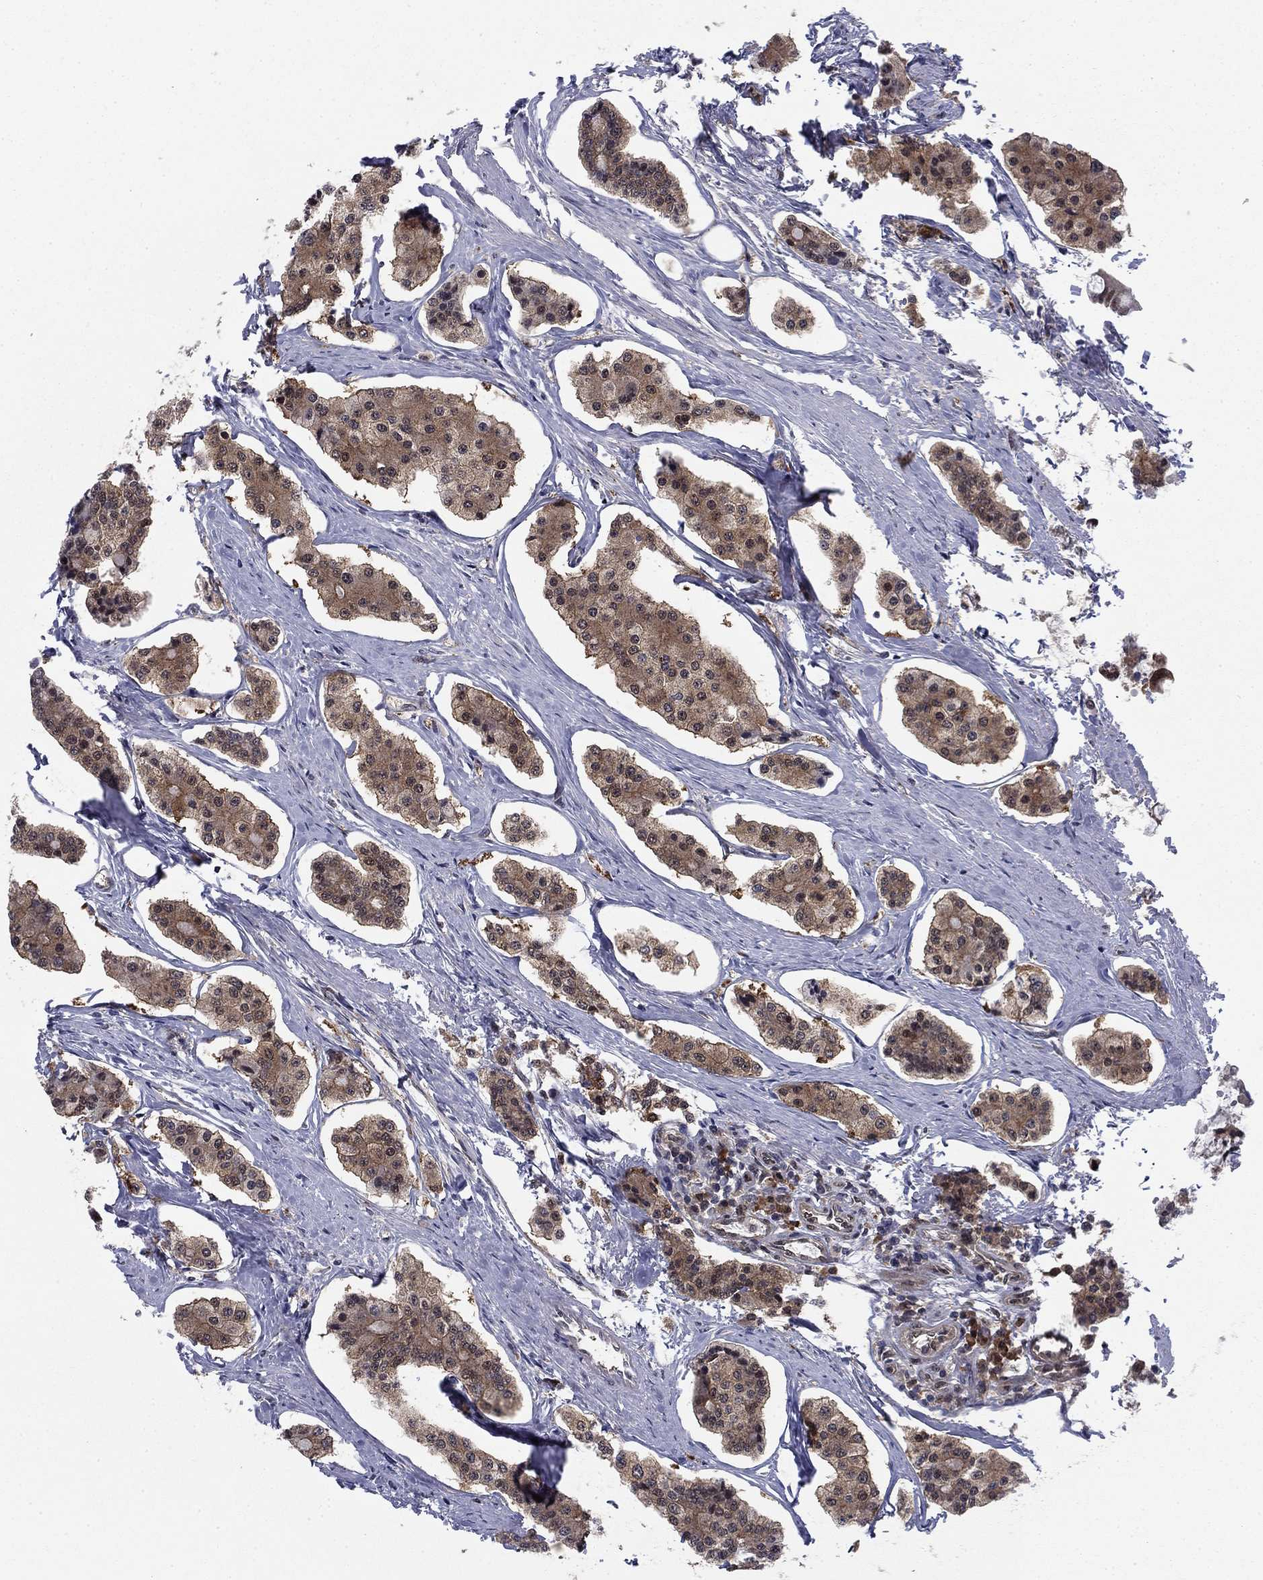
{"staining": {"intensity": "moderate", "quantity": ">75%", "location": "cytoplasmic/membranous"}, "tissue": "carcinoid", "cell_type": "Tumor cells", "image_type": "cancer", "snomed": [{"axis": "morphology", "description": "Carcinoid, malignant, NOS"}, {"axis": "topography", "description": "Small intestine"}], "caption": "The histopathology image displays staining of carcinoid, revealing moderate cytoplasmic/membranous protein expression (brown color) within tumor cells.", "gene": "FKBP4", "patient": {"sex": "female", "age": 65}}